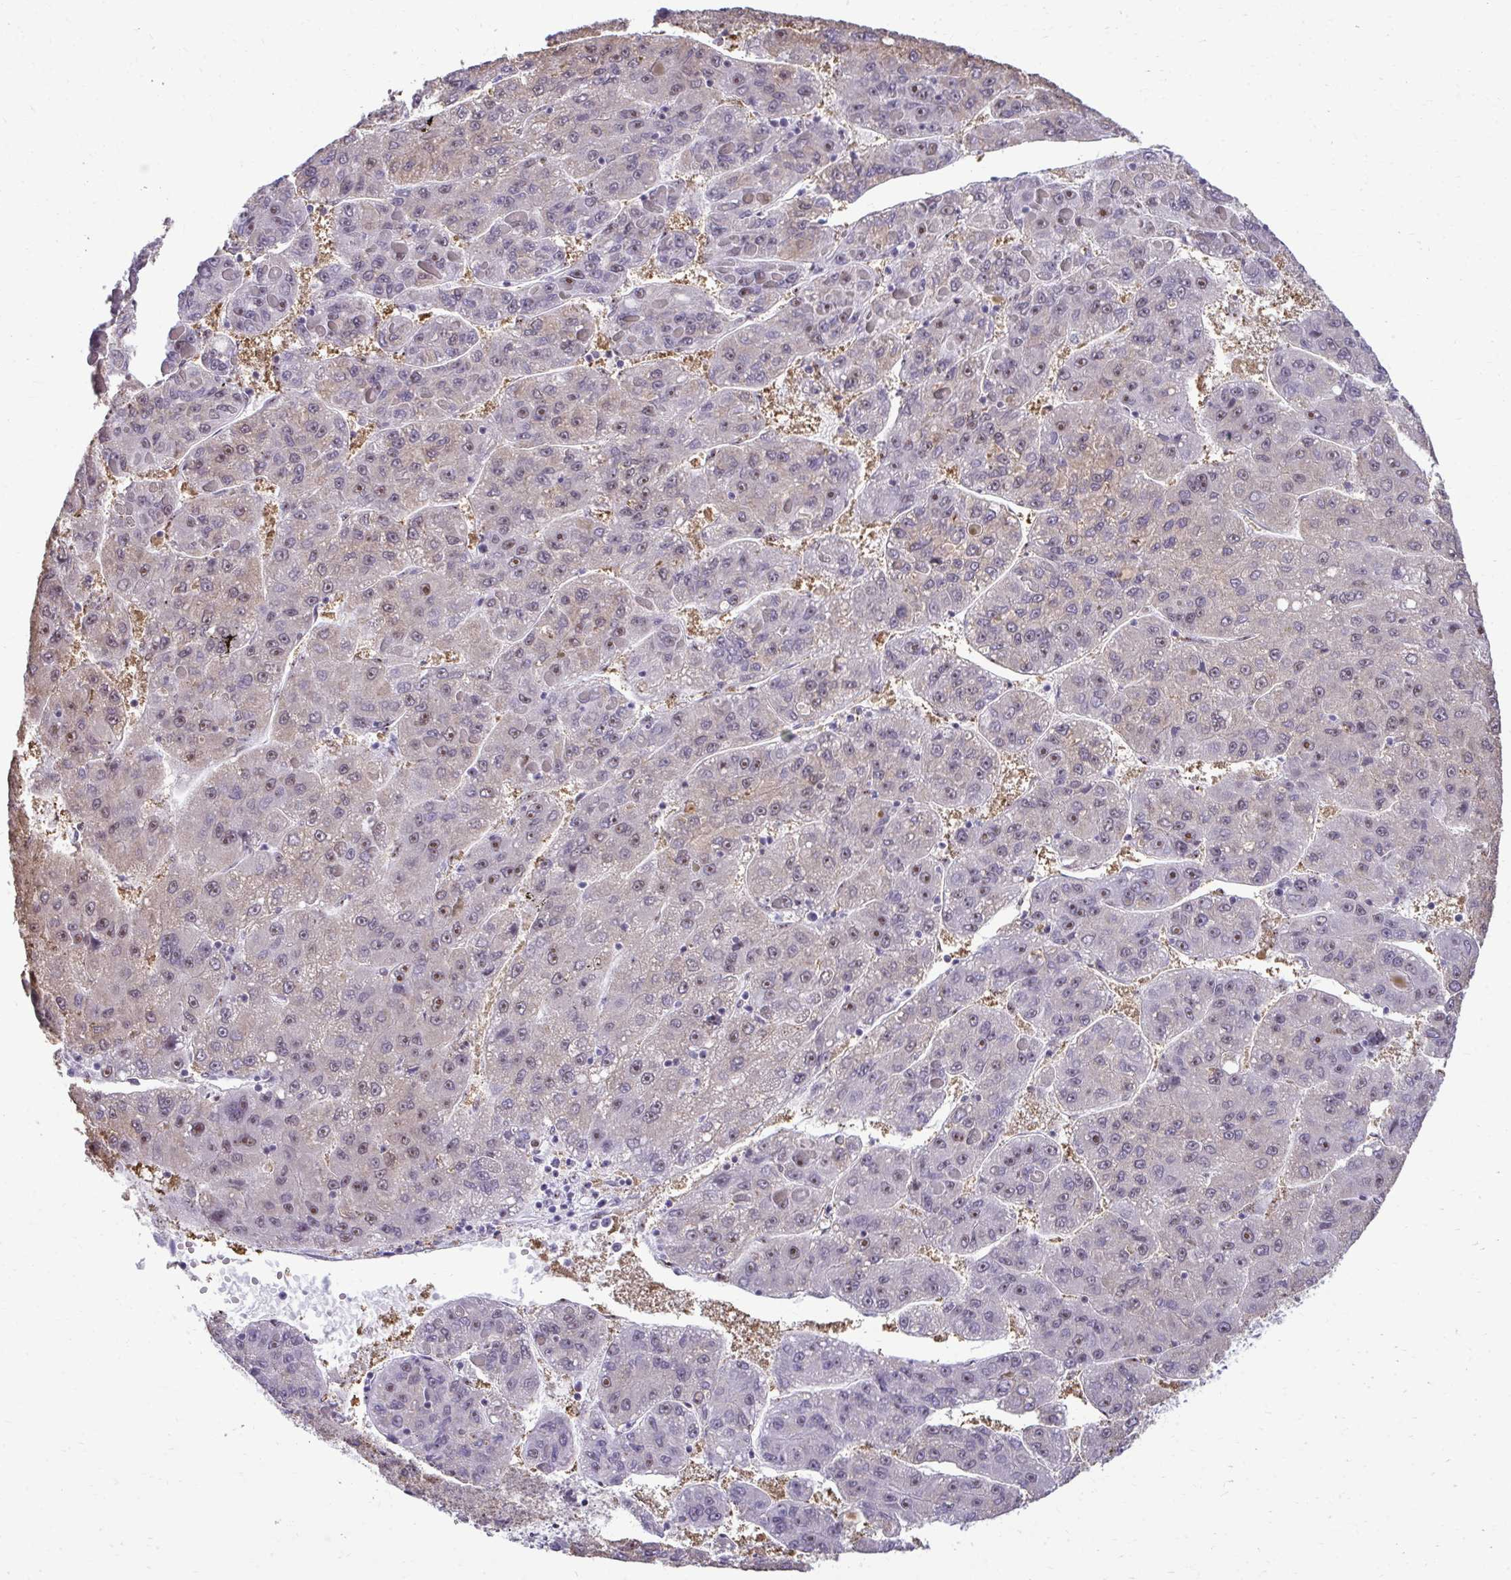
{"staining": {"intensity": "moderate", "quantity": "25%-75%", "location": "nuclear"}, "tissue": "liver cancer", "cell_type": "Tumor cells", "image_type": "cancer", "snomed": [{"axis": "morphology", "description": "Carcinoma, Hepatocellular, NOS"}, {"axis": "topography", "description": "Liver"}], "caption": "Liver cancer (hepatocellular carcinoma) stained with DAB (3,3'-diaminobenzidine) immunohistochemistry (IHC) reveals medium levels of moderate nuclear expression in approximately 25%-75% of tumor cells.", "gene": "PELP1", "patient": {"sex": "female", "age": 82}}